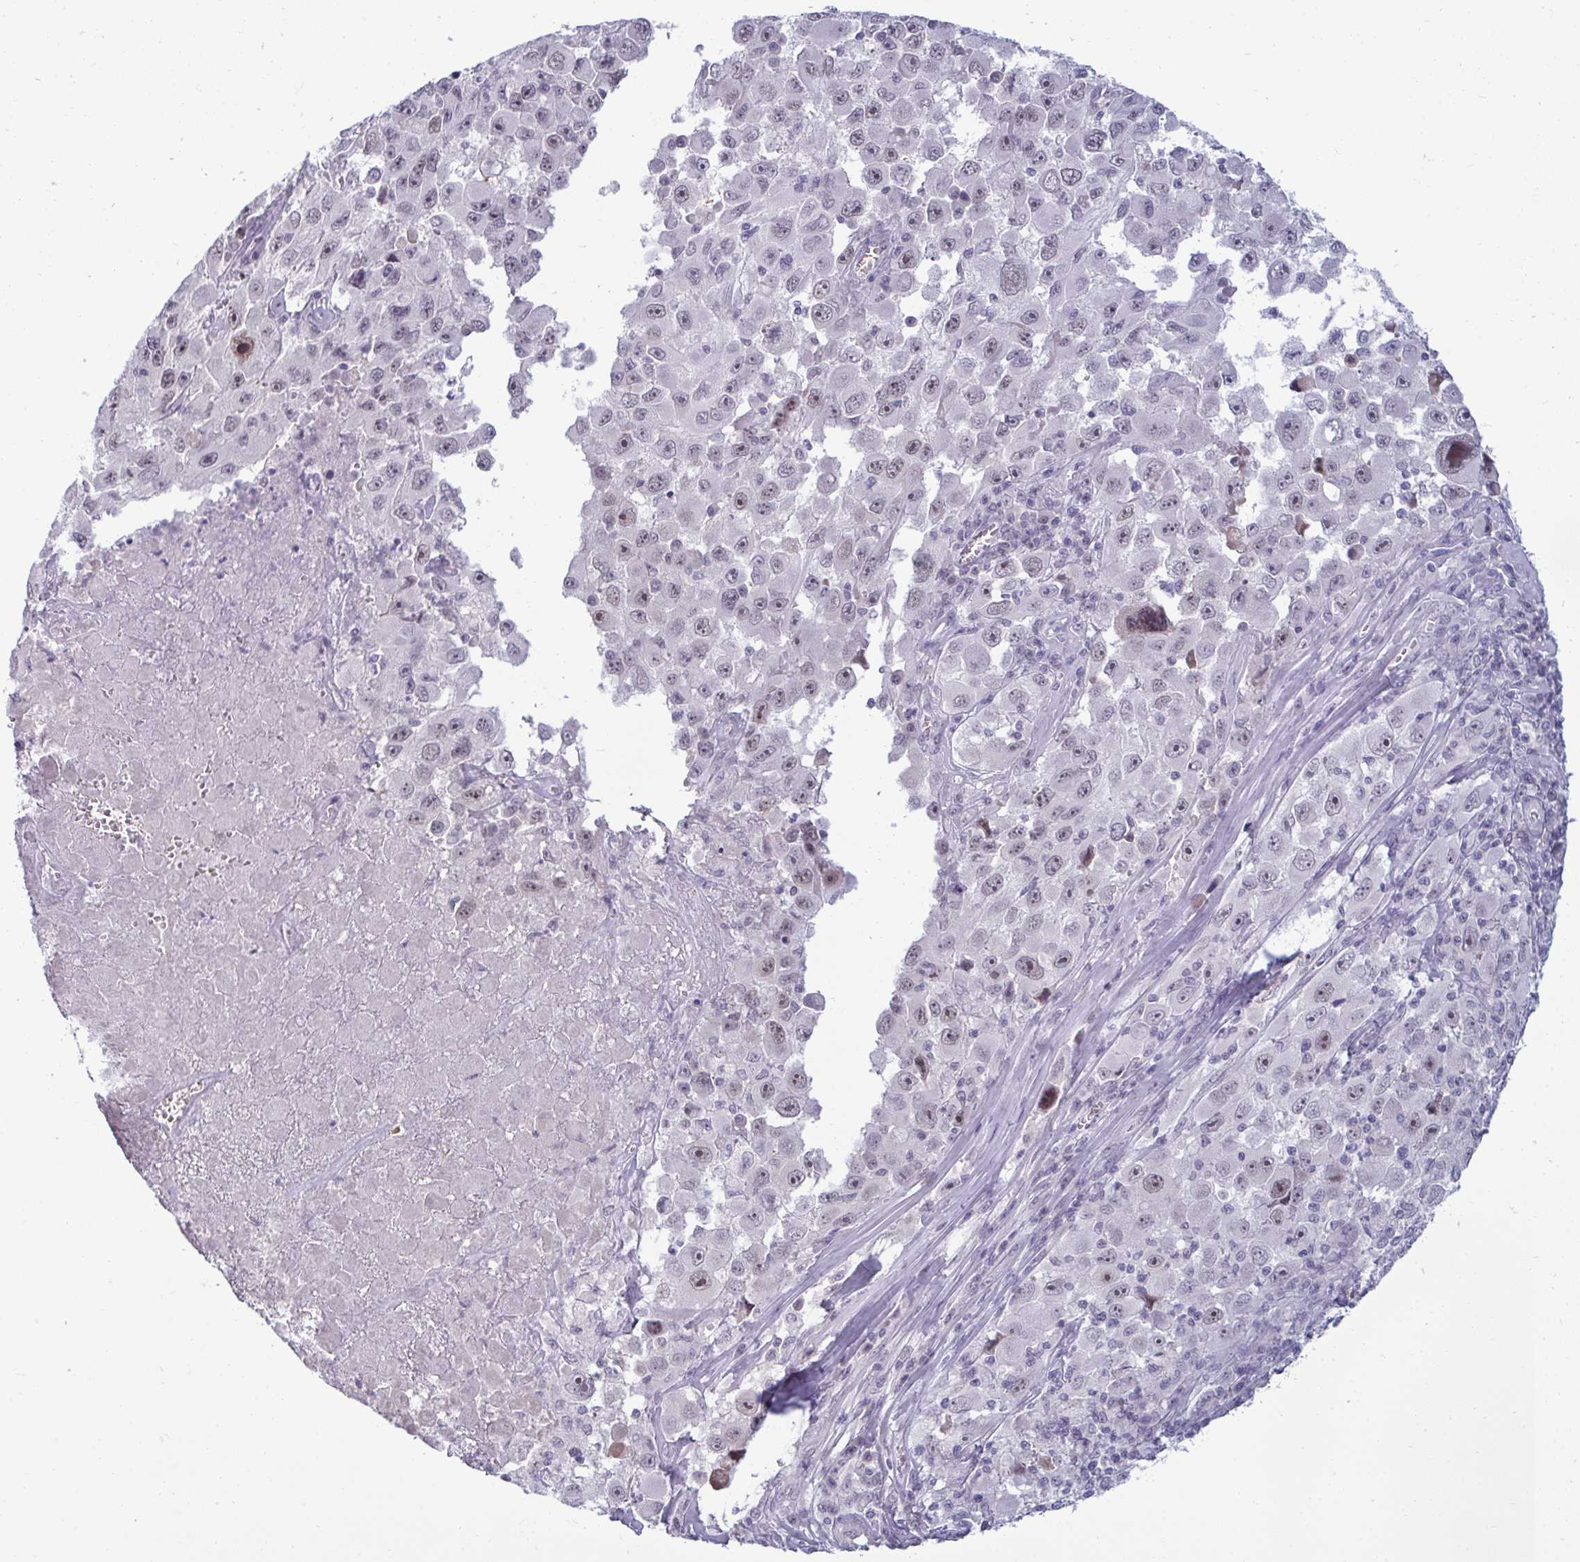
{"staining": {"intensity": "moderate", "quantity": "<25%", "location": "nuclear"}, "tissue": "melanoma", "cell_type": "Tumor cells", "image_type": "cancer", "snomed": [{"axis": "morphology", "description": "Malignant melanoma, Metastatic site"}, {"axis": "topography", "description": "Lymph node"}], "caption": "There is low levels of moderate nuclear expression in tumor cells of malignant melanoma (metastatic site), as demonstrated by immunohistochemical staining (brown color).", "gene": "RNASEH1", "patient": {"sex": "female", "age": 67}}